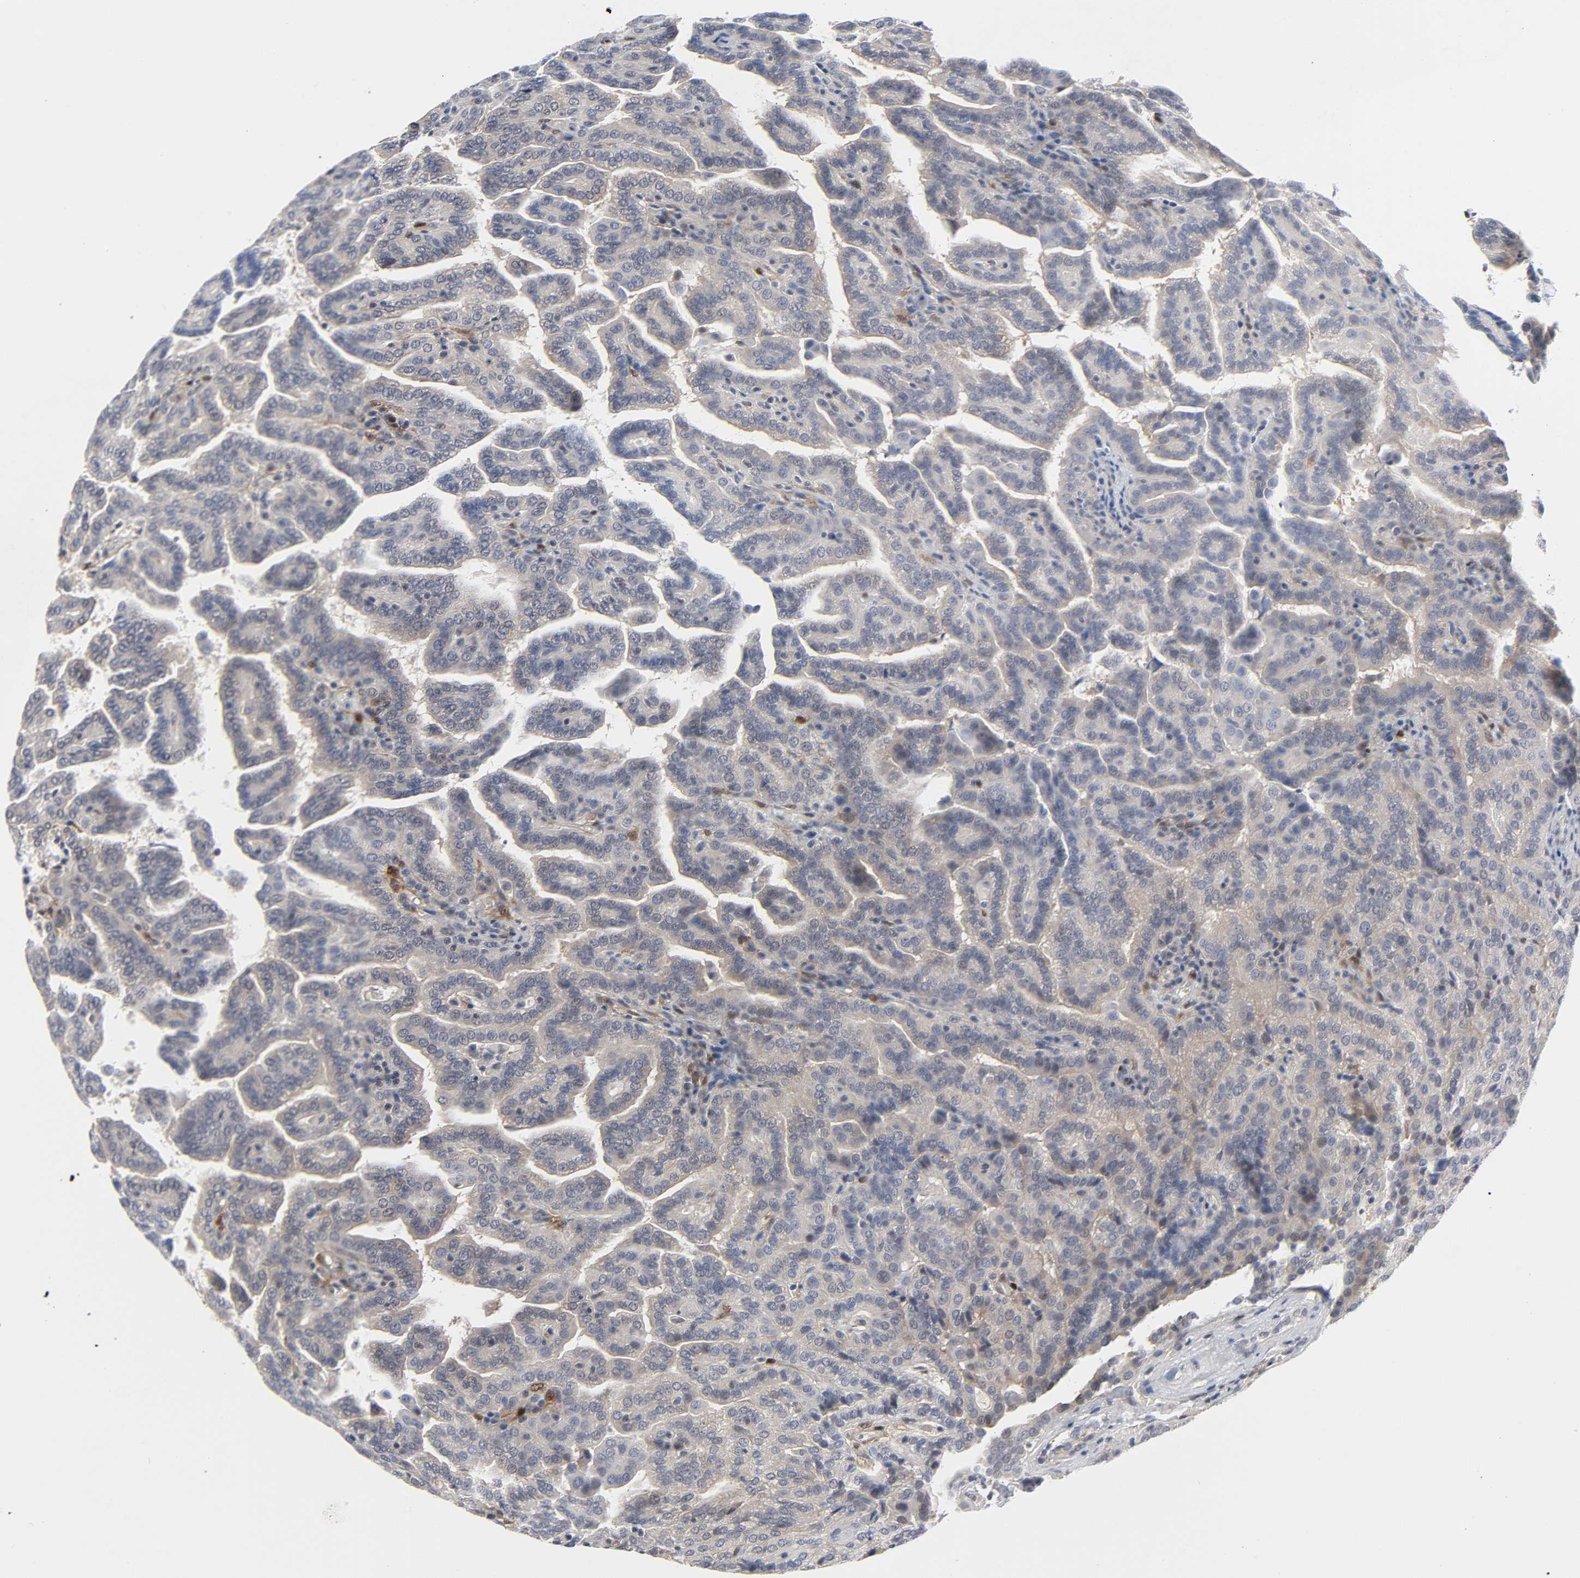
{"staining": {"intensity": "negative", "quantity": "none", "location": "none"}, "tissue": "renal cancer", "cell_type": "Tumor cells", "image_type": "cancer", "snomed": [{"axis": "morphology", "description": "Adenocarcinoma, NOS"}, {"axis": "topography", "description": "Kidney"}], "caption": "Immunohistochemistry (IHC) image of human adenocarcinoma (renal) stained for a protein (brown), which reveals no staining in tumor cells.", "gene": "PTEN", "patient": {"sex": "male", "age": 61}}